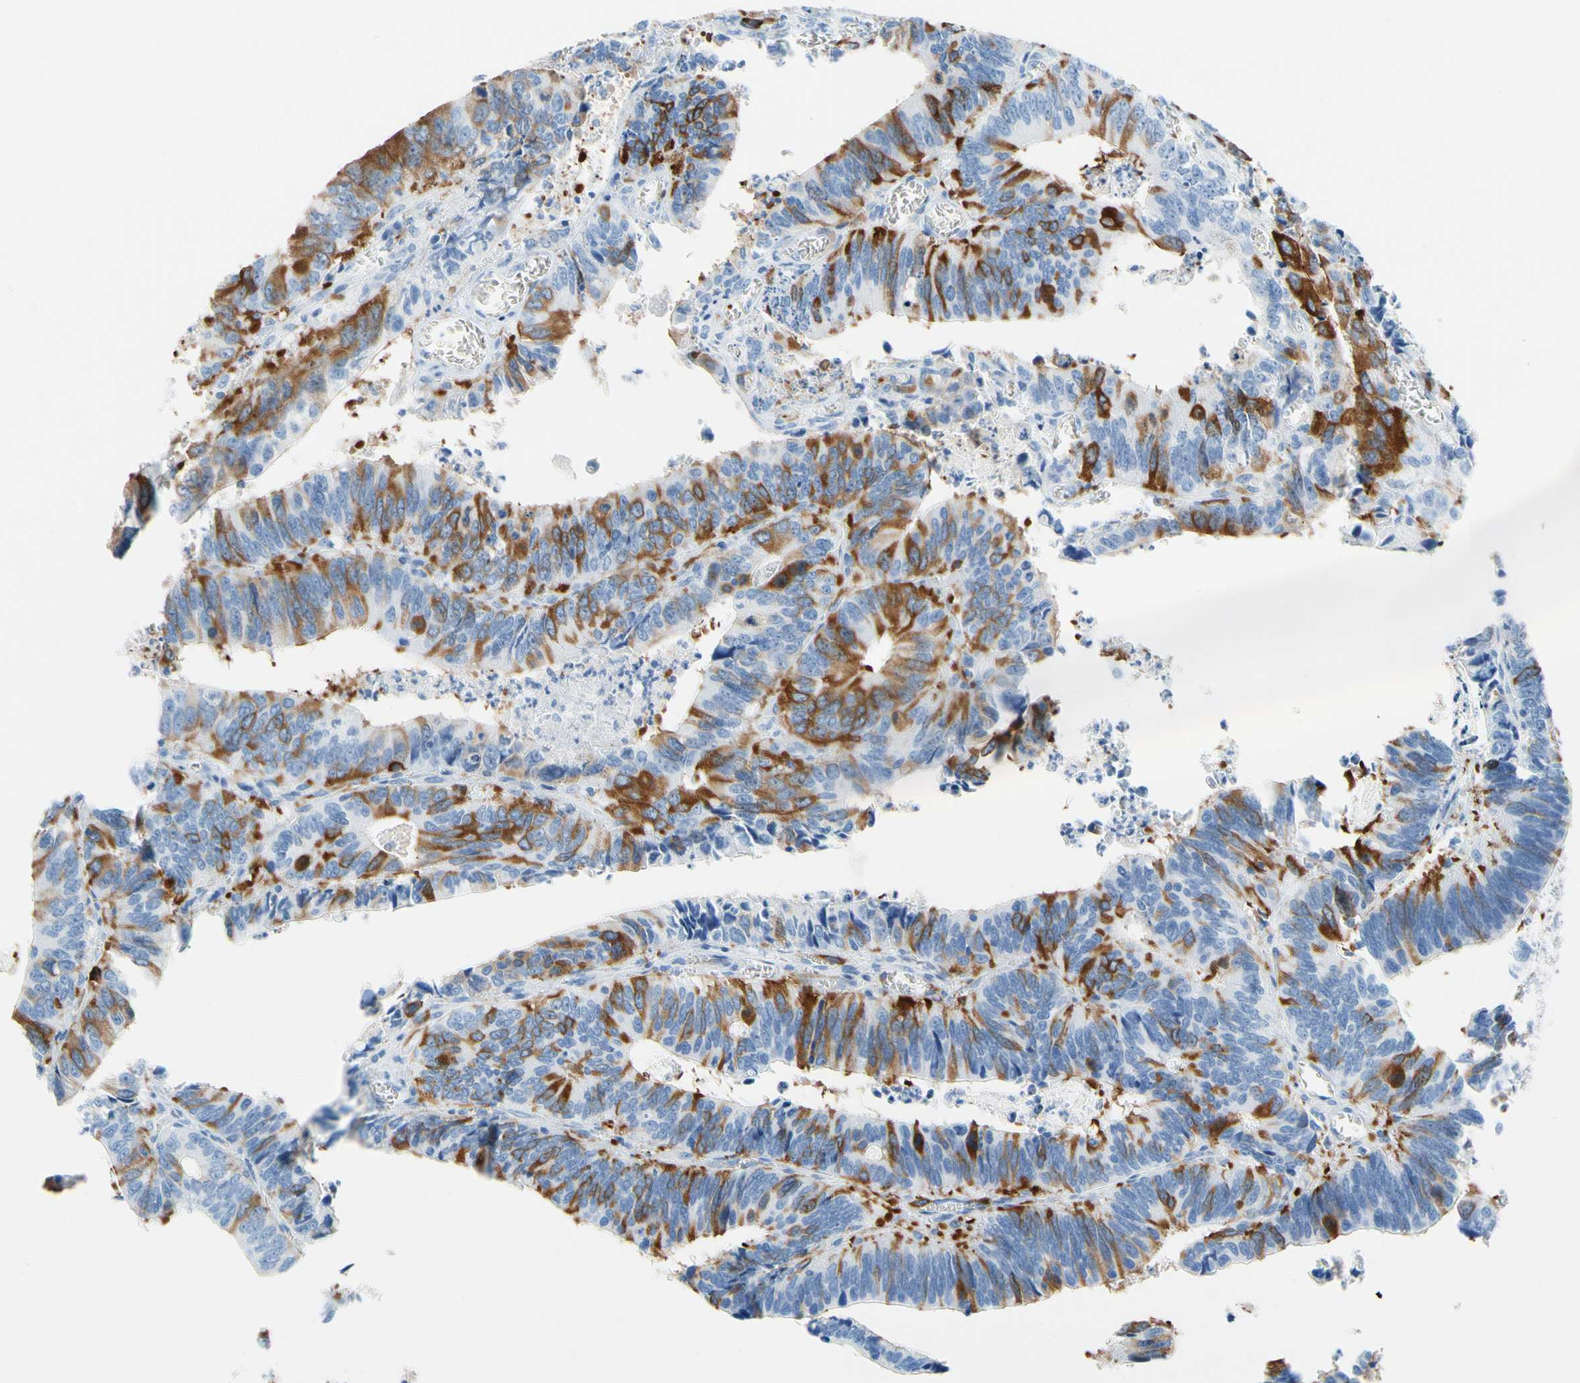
{"staining": {"intensity": "moderate", "quantity": "25%-75%", "location": "cytoplasmic/membranous"}, "tissue": "colorectal cancer", "cell_type": "Tumor cells", "image_type": "cancer", "snomed": [{"axis": "morphology", "description": "Adenocarcinoma, NOS"}, {"axis": "topography", "description": "Colon"}], "caption": "Human colorectal cancer stained with a protein marker demonstrates moderate staining in tumor cells.", "gene": "TACC3", "patient": {"sex": "male", "age": 72}}